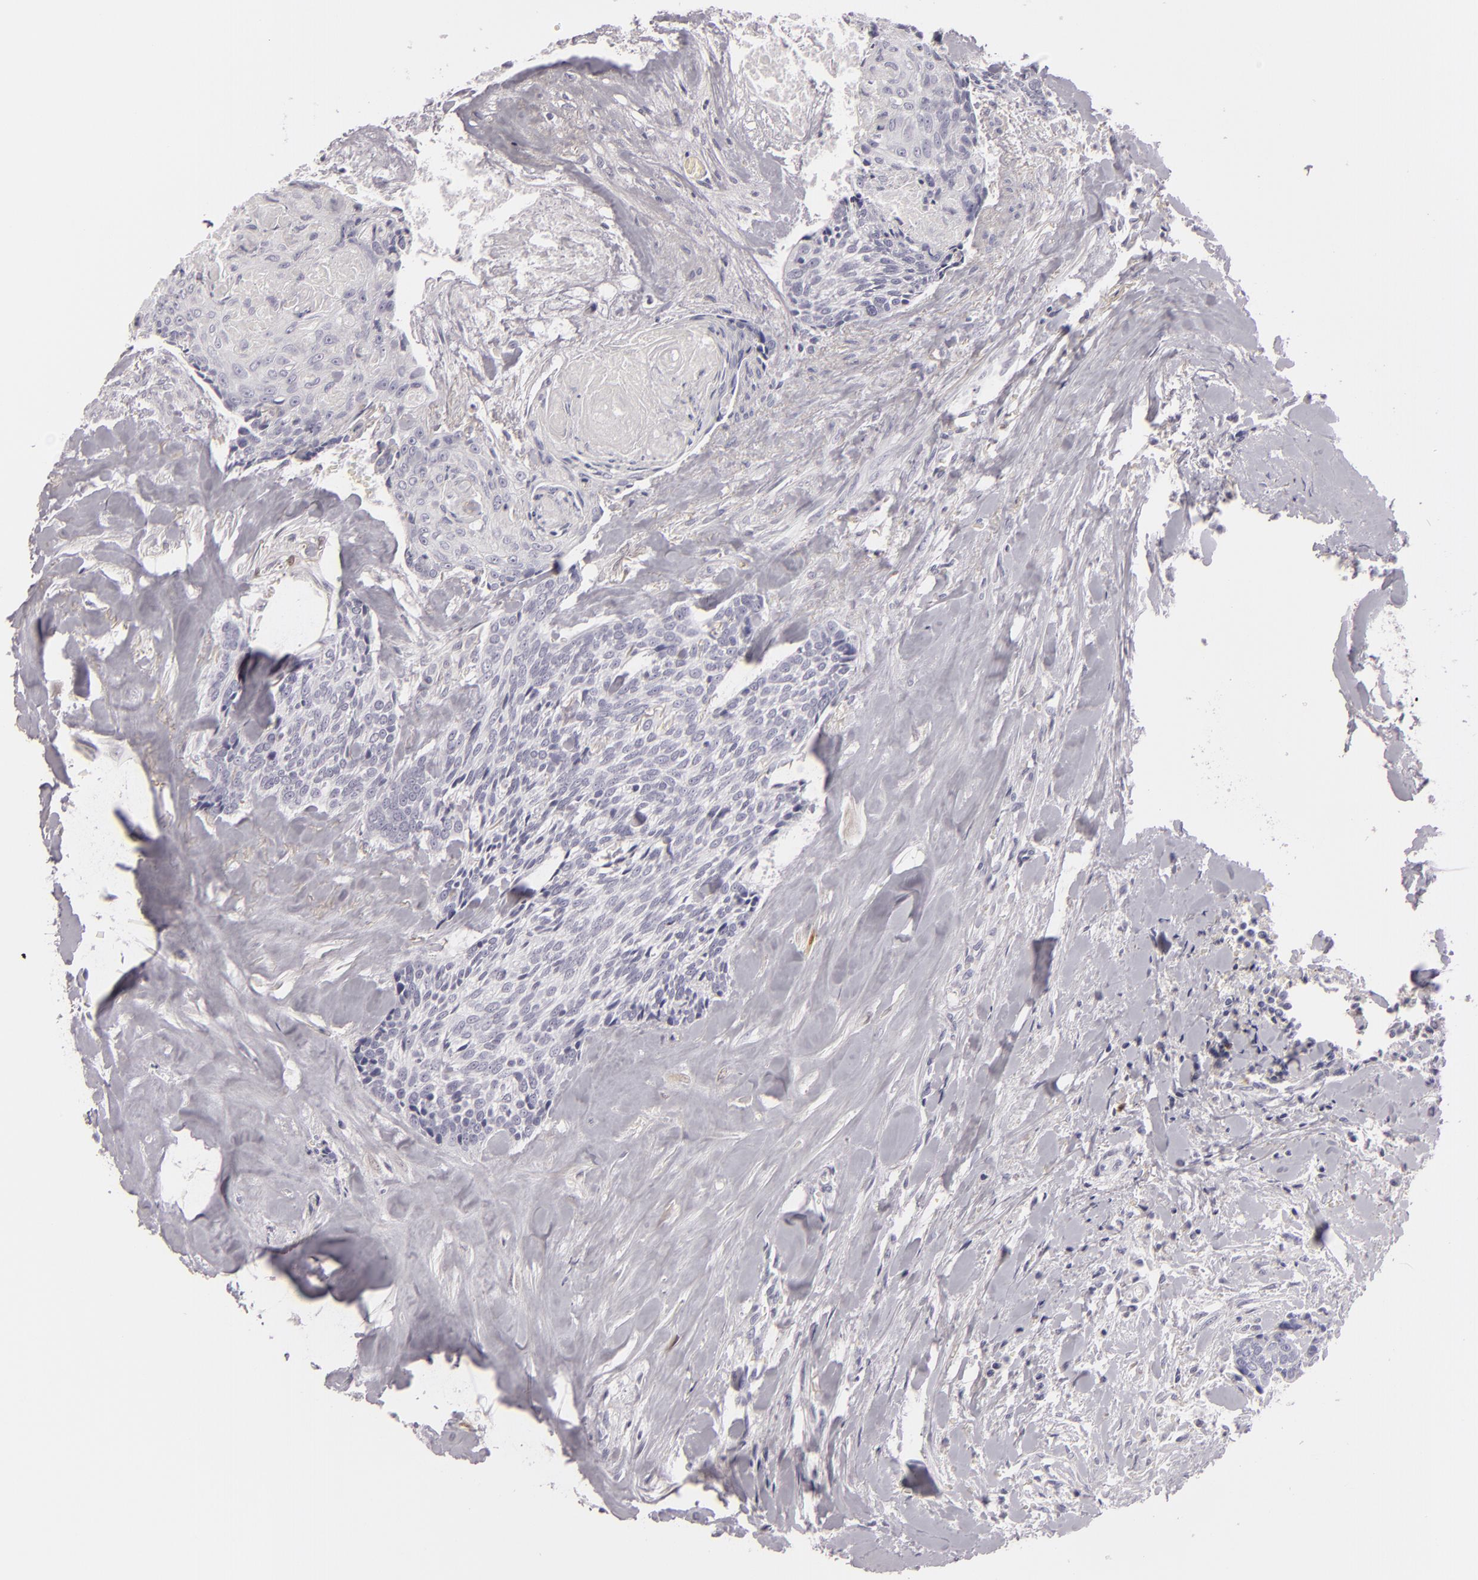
{"staining": {"intensity": "negative", "quantity": "none", "location": "none"}, "tissue": "head and neck cancer", "cell_type": "Tumor cells", "image_type": "cancer", "snomed": [{"axis": "morphology", "description": "Squamous cell carcinoma, NOS"}, {"axis": "topography", "description": "Salivary gland"}, {"axis": "topography", "description": "Head-Neck"}], "caption": "Micrograph shows no significant protein staining in tumor cells of squamous cell carcinoma (head and neck). The staining is performed using DAB brown chromogen with nuclei counter-stained in using hematoxylin.", "gene": "F13A1", "patient": {"sex": "male", "age": 70}}